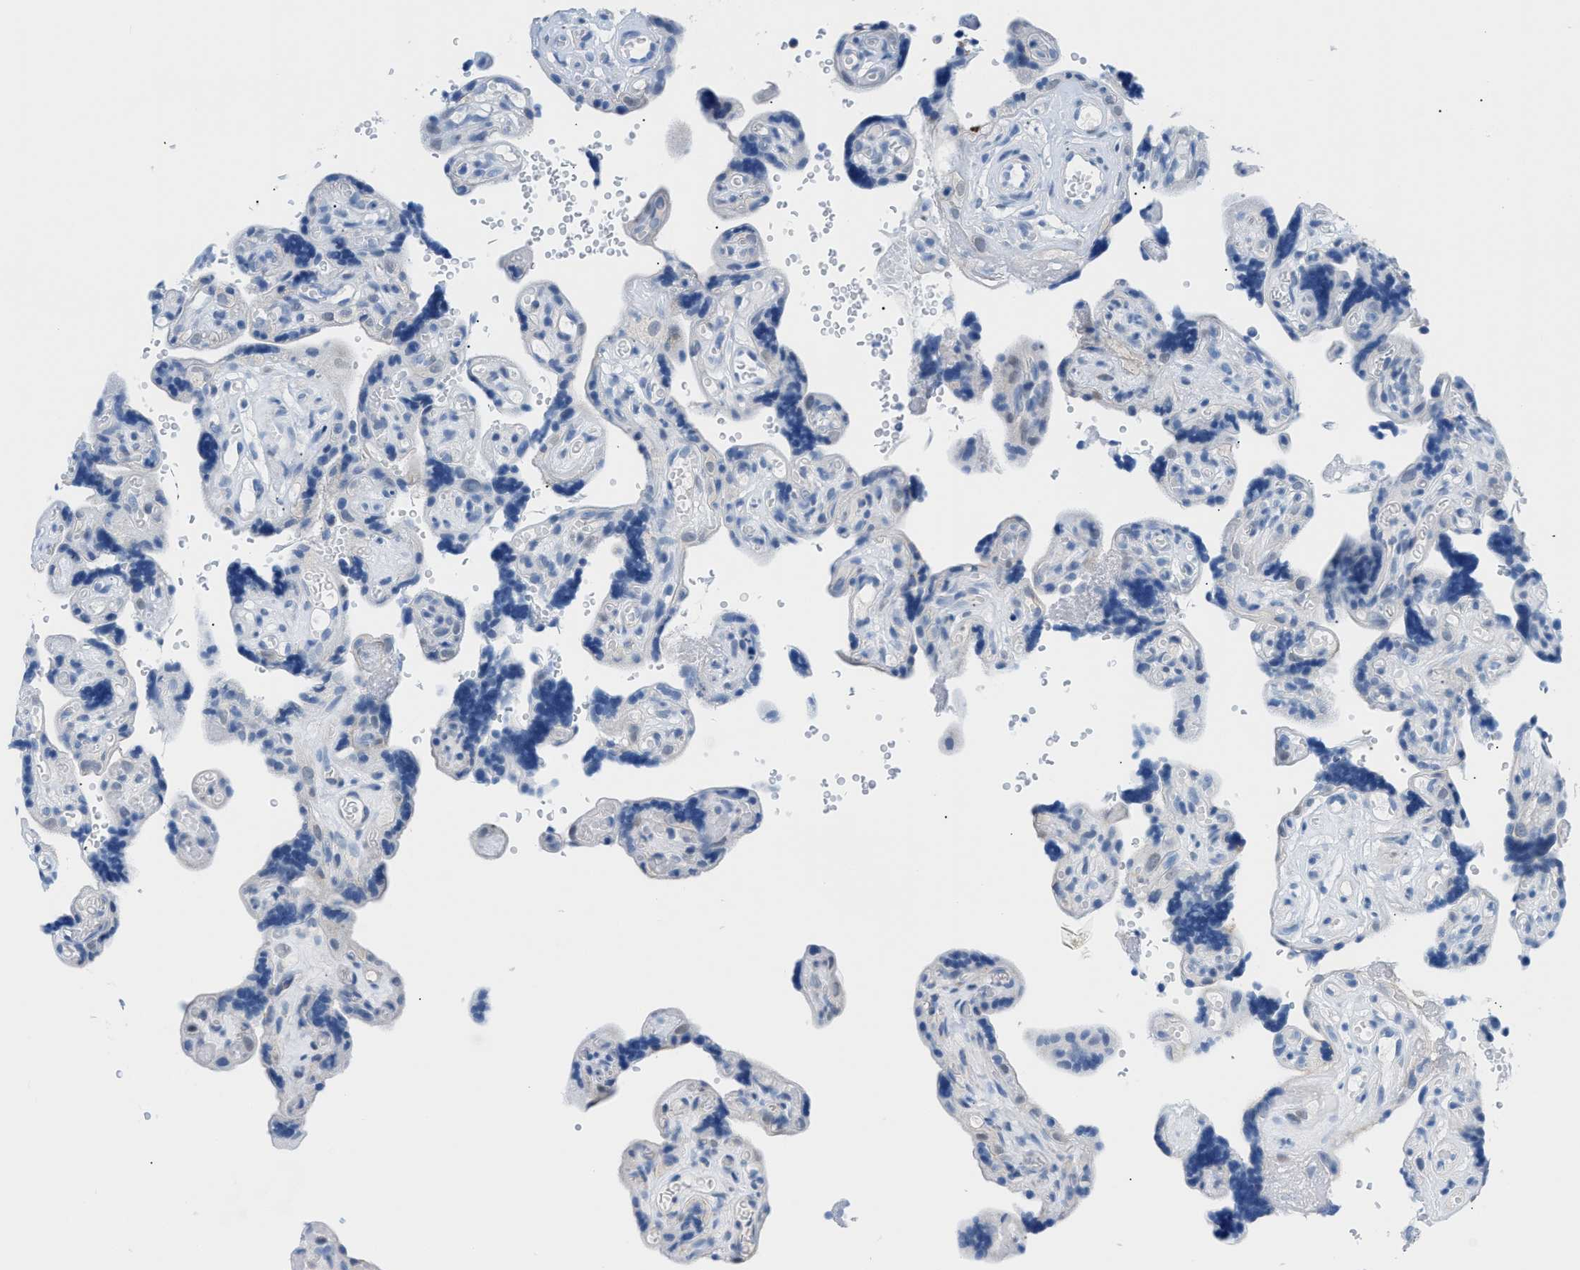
{"staining": {"intensity": "negative", "quantity": "none", "location": "none"}, "tissue": "placenta", "cell_type": "Decidual cells", "image_type": "normal", "snomed": [{"axis": "morphology", "description": "Normal tissue, NOS"}, {"axis": "topography", "description": "Placenta"}], "caption": "A high-resolution image shows immunohistochemistry staining of normal placenta, which reveals no significant staining in decidual cells. (Stains: DAB immunohistochemistry (IHC) with hematoxylin counter stain, Microscopy: brightfield microscopy at high magnification).", "gene": "FDCSP", "patient": {"sex": "female", "age": 30}}